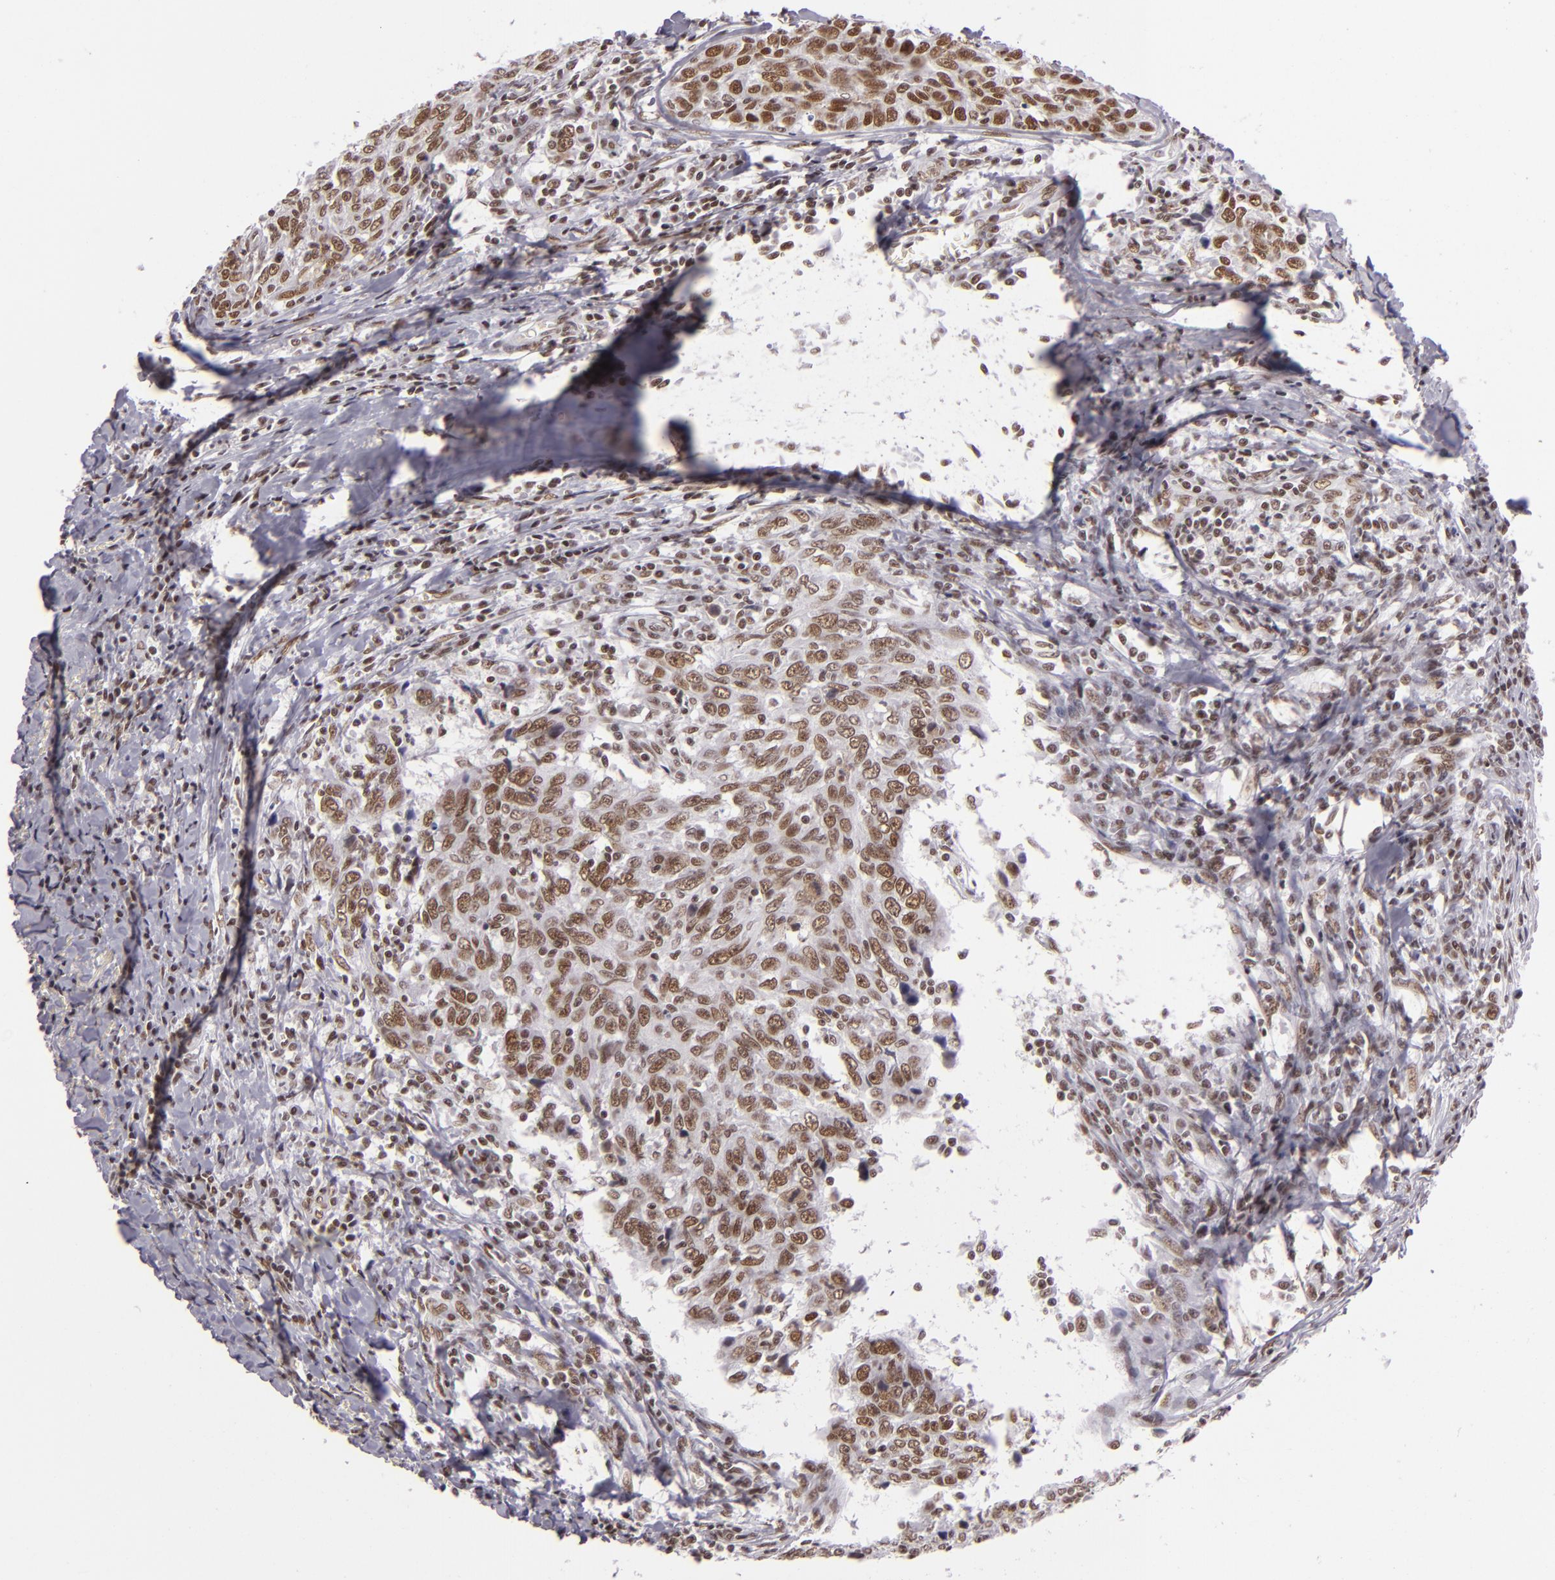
{"staining": {"intensity": "moderate", "quantity": ">75%", "location": "nuclear"}, "tissue": "breast cancer", "cell_type": "Tumor cells", "image_type": "cancer", "snomed": [{"axis": "morphology", "description": "Duct carcinoma"}, {"axis": "topography", "description": "Breast"}], "caption": "Immunohistochemical staining of breast cancer (invasive ductal carcinoma) displays medium levels of moderate nuclear positivity in about >75% of tumor cells. The staining is performed using DAB (3,3'-diaminobenzidine) brown chromogen to label protein expression. The nuclei are counter-stained blue using hematoxylin.", "gene": "BRD8", "patient": {"sex": "female", "age": 50}}